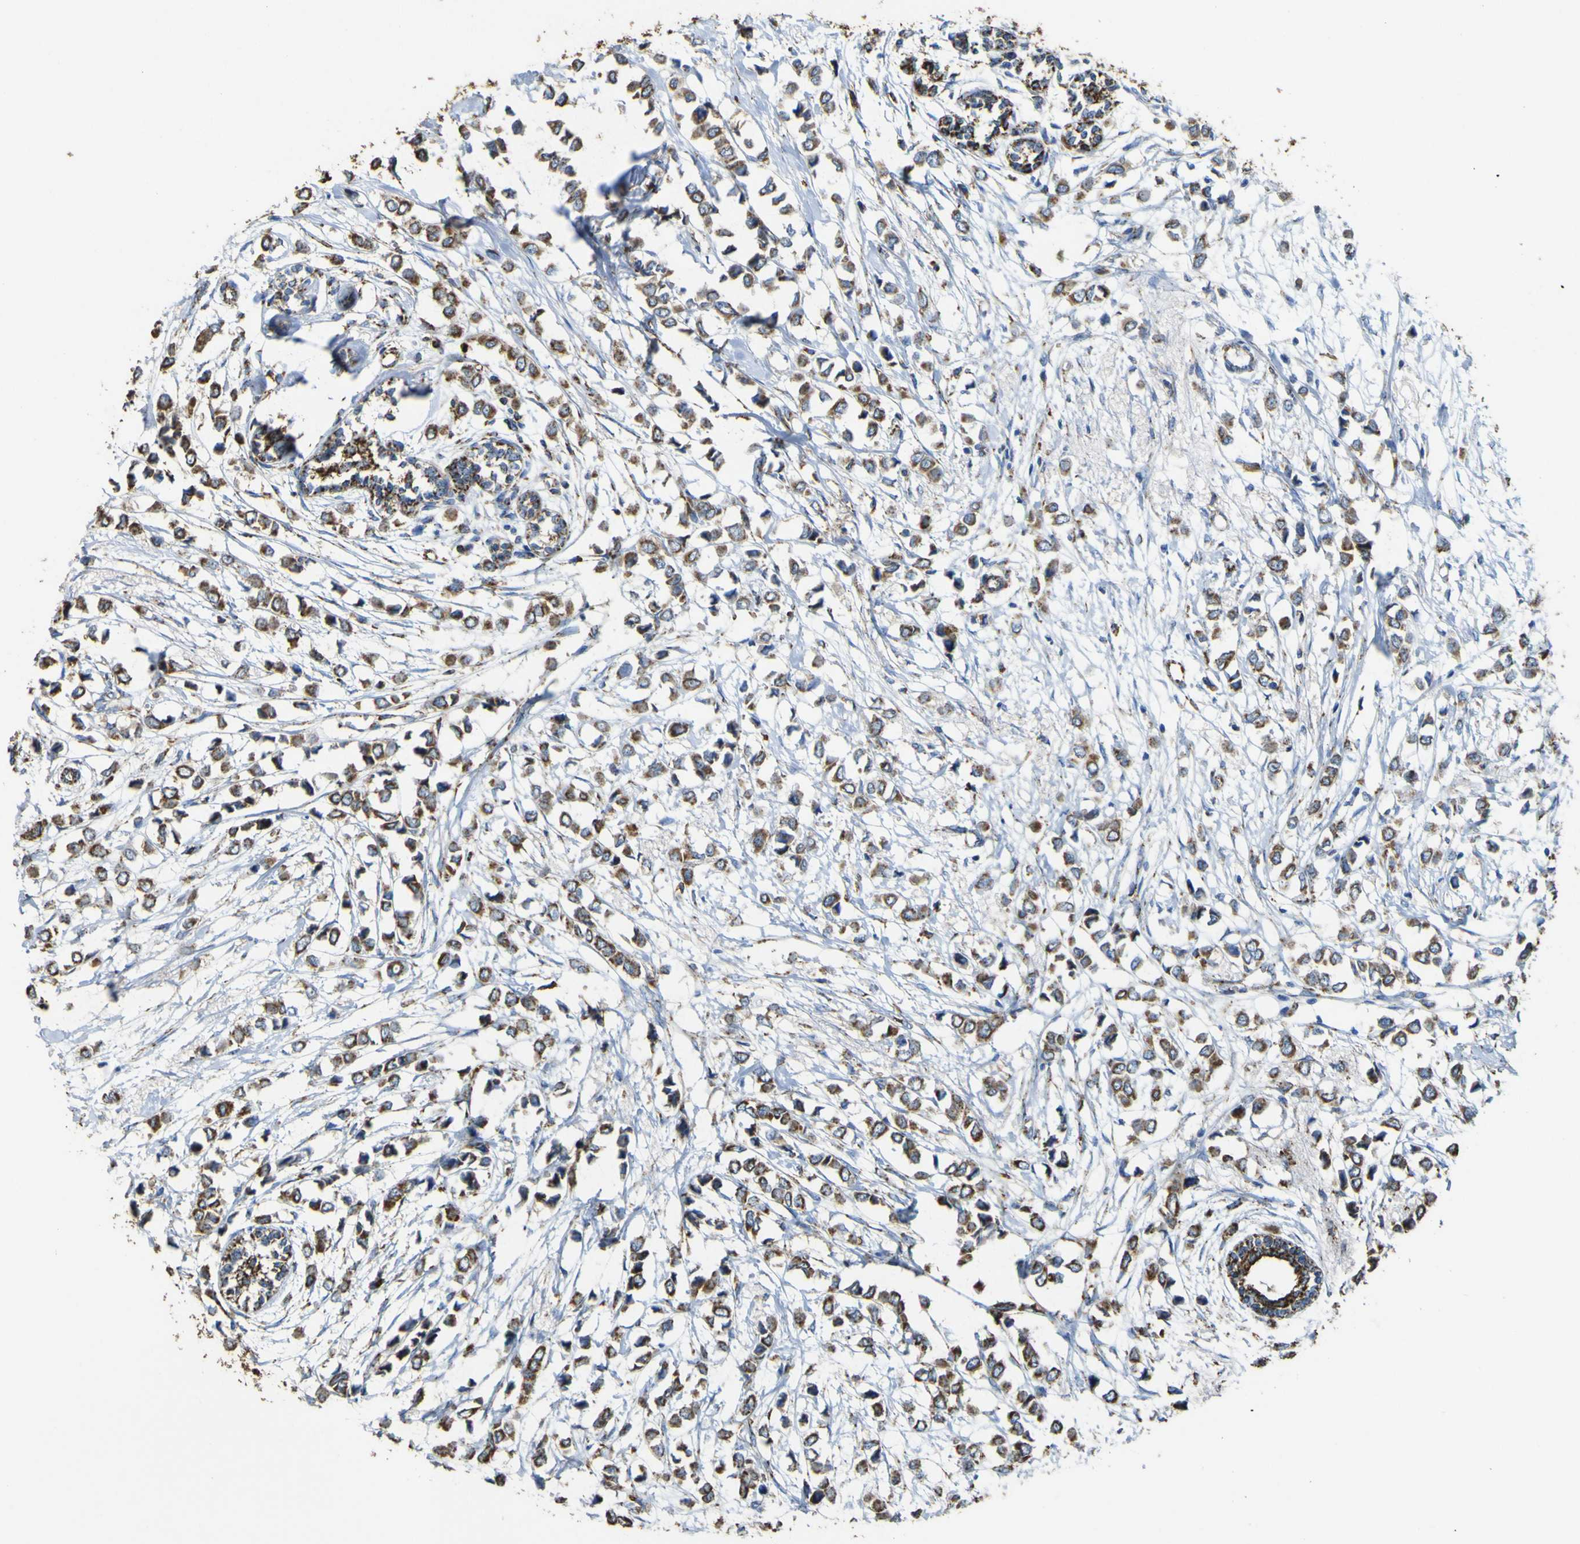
{"staining": {"intensity": "moderate", "quantity": "25%-75%", "location": "cytoplasmic/membranous"}, "tissue": "breast cancer", "cell_type": "Tumor cells", "image_type": "cancer", "snomed": [{"axis": "morphology", "description": "Lobular carcinoma"}, {"axis": "topography", "description": "Breast"}], "caption": "IHC histopathology image of neoplastic tissue: breast cancer stained using IHC shows medium levels of moderate protein expression localized specifically in the cytoplasmic/membranous of tumor cells, appearing as a cytoplasmic/membranous brown color.", "gene": "ACSL3", "patient": {"sex": "female", "age": 51}}